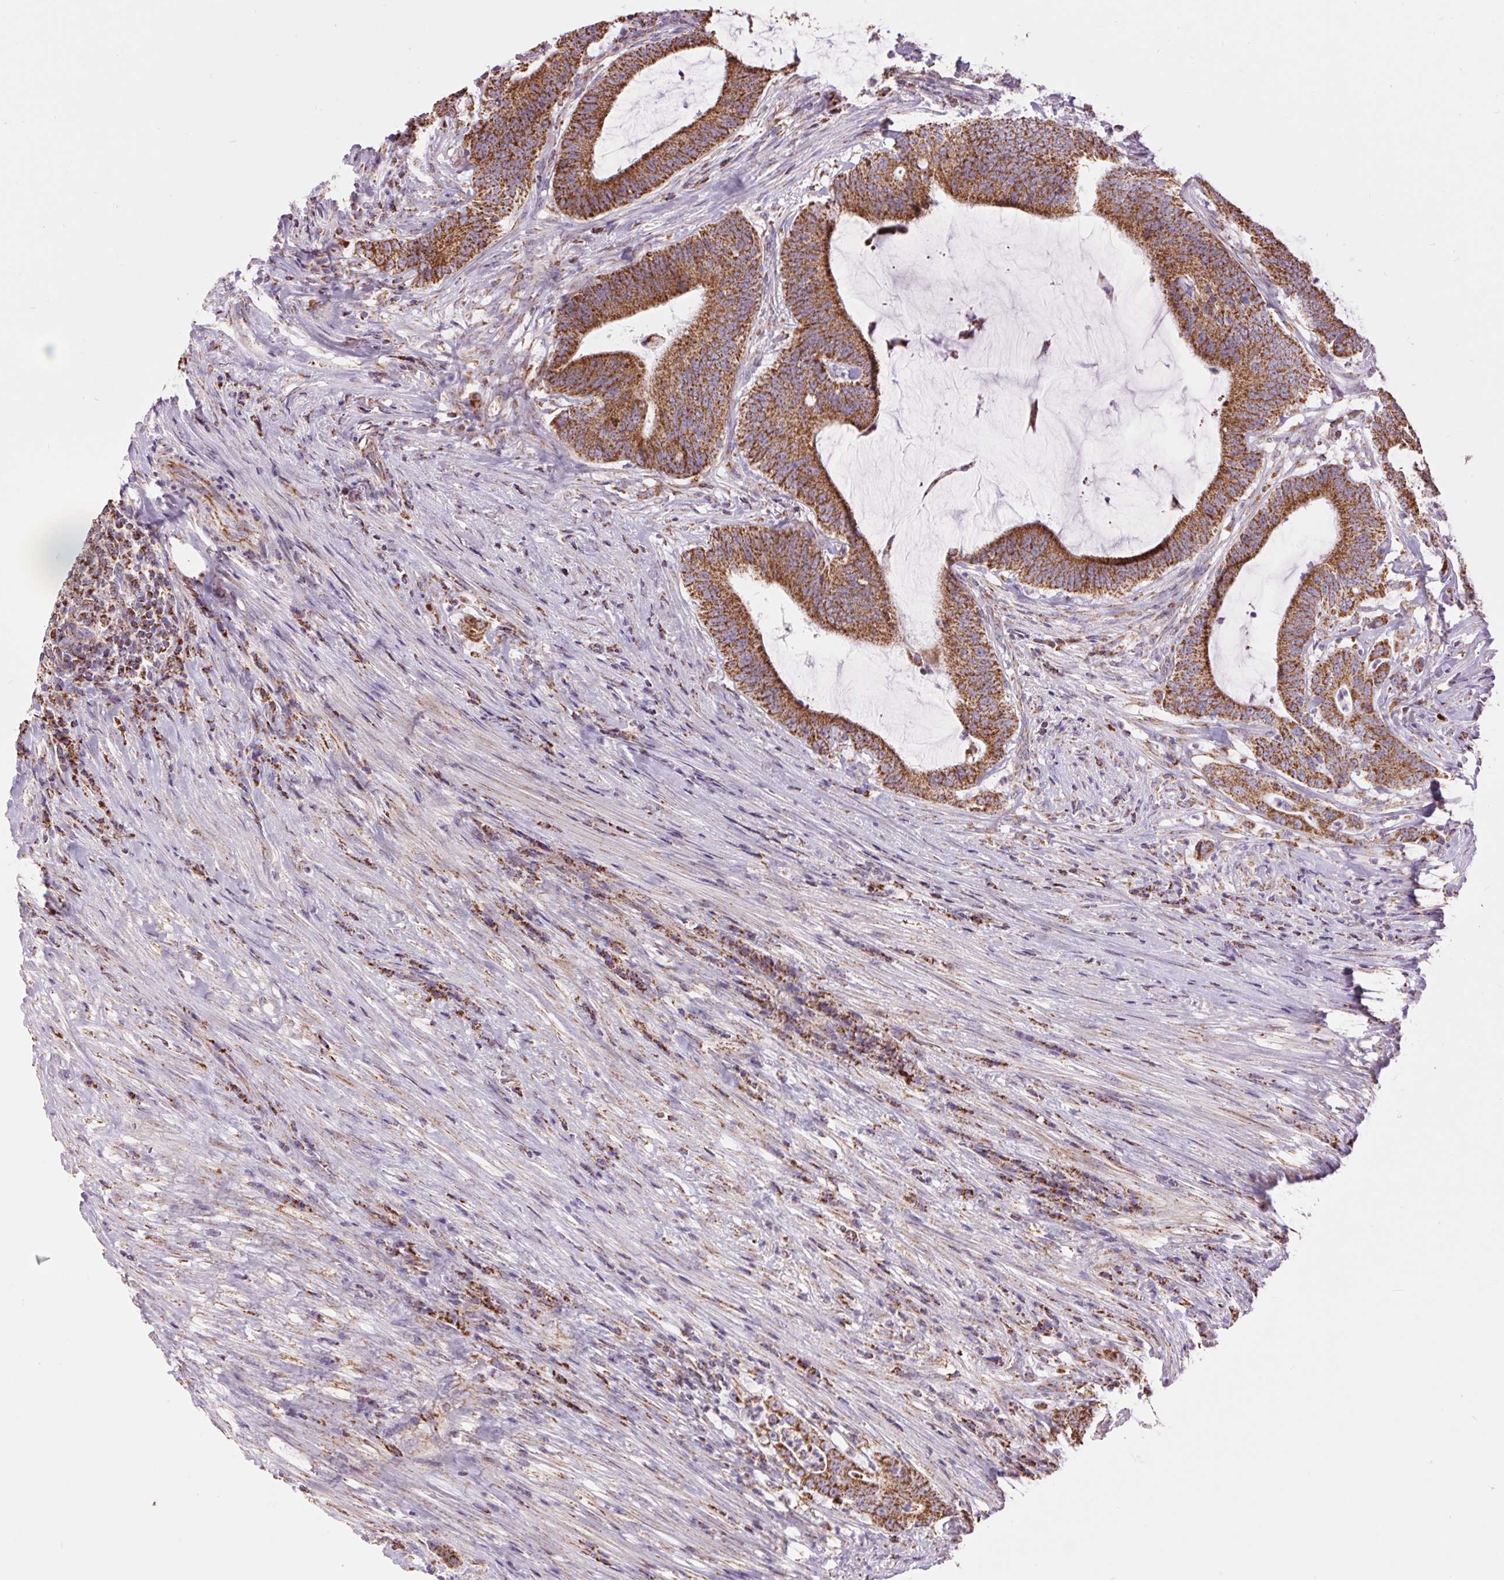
{"staining": {"intensity": "strong", "quantity": ">75%", "location": "cytoplasmic/membranous"}, "tissue": "colorectal cancer", "cell_type": "Tumor cells", "image_type": "cancer", "snomed": [{"axis": "morphology", "description": "Adenocarcinoma, NOS"}, {"axis": "topography", "description": "Colon"}], "caption": "Adenocarcinoma (colorectal) stained with DAB (3,3'-diaminobenzidine) immunohistochemistry (IHC) displays high levels of strong cytoplasmic/membranous positivity in about >75% of tumor cells.", "gene": "ATP5PB", "patient": {"sex": "female", "age": 43}}